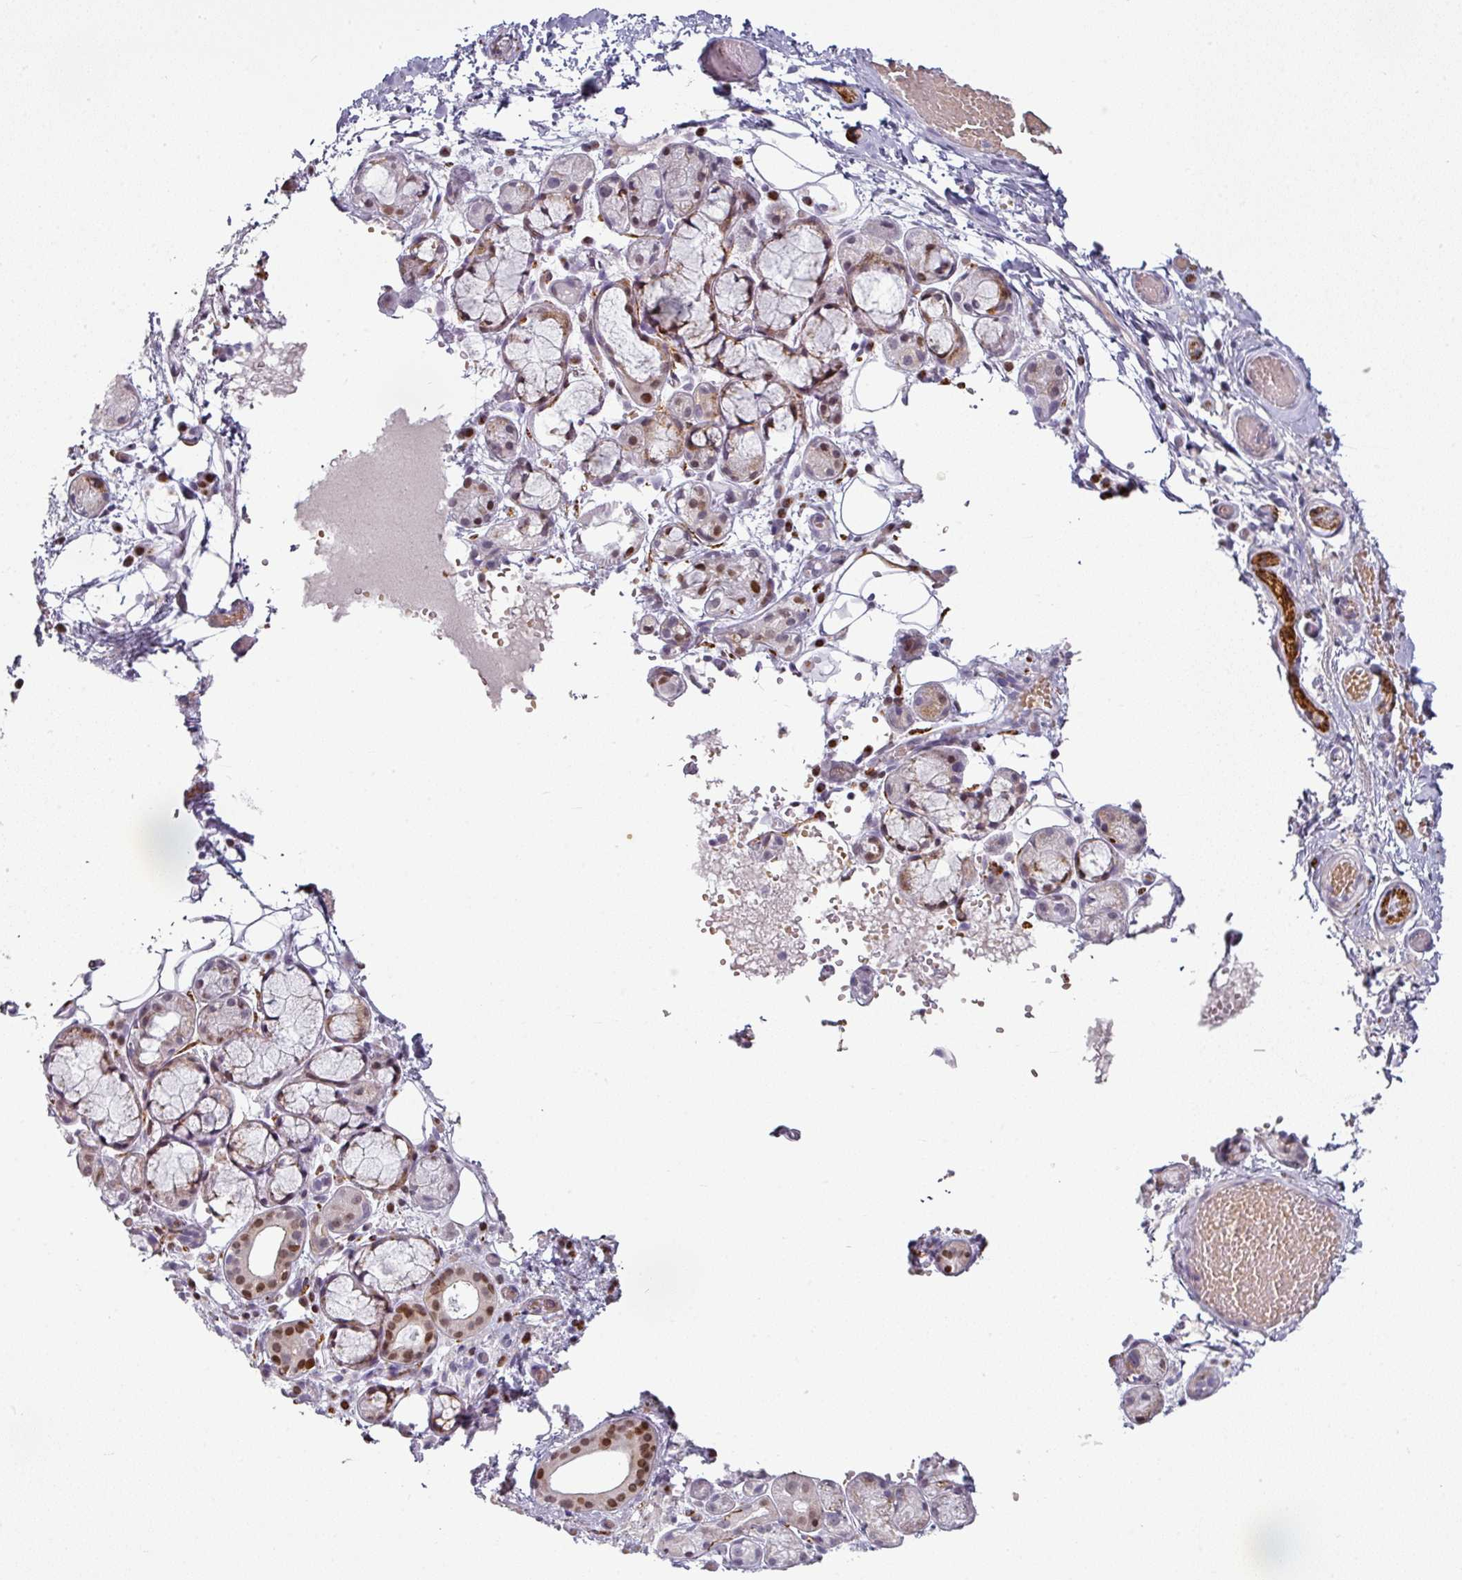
{"staining": {"intensity": "moderate", "quantity": "<25%", "location": "cytoplasmic/membranous,nuclear"}, "tissue": "salivary gland", "cell_type": "Glandular cells", "image_type": "normal", "snomed": [{"axis": "morphology", "description": "Normal tissue, NOS"}, {"axis": "topography", "description": "Salivary gland"}], "caption": "A histopathology image of human salivary gland stained for a protein demonstrates moderate cytoplasmic/membranous,nuclear brown staining in glandular cells.", "gene": "SYT8", "patient": {"sex": "male", "age": 82}}